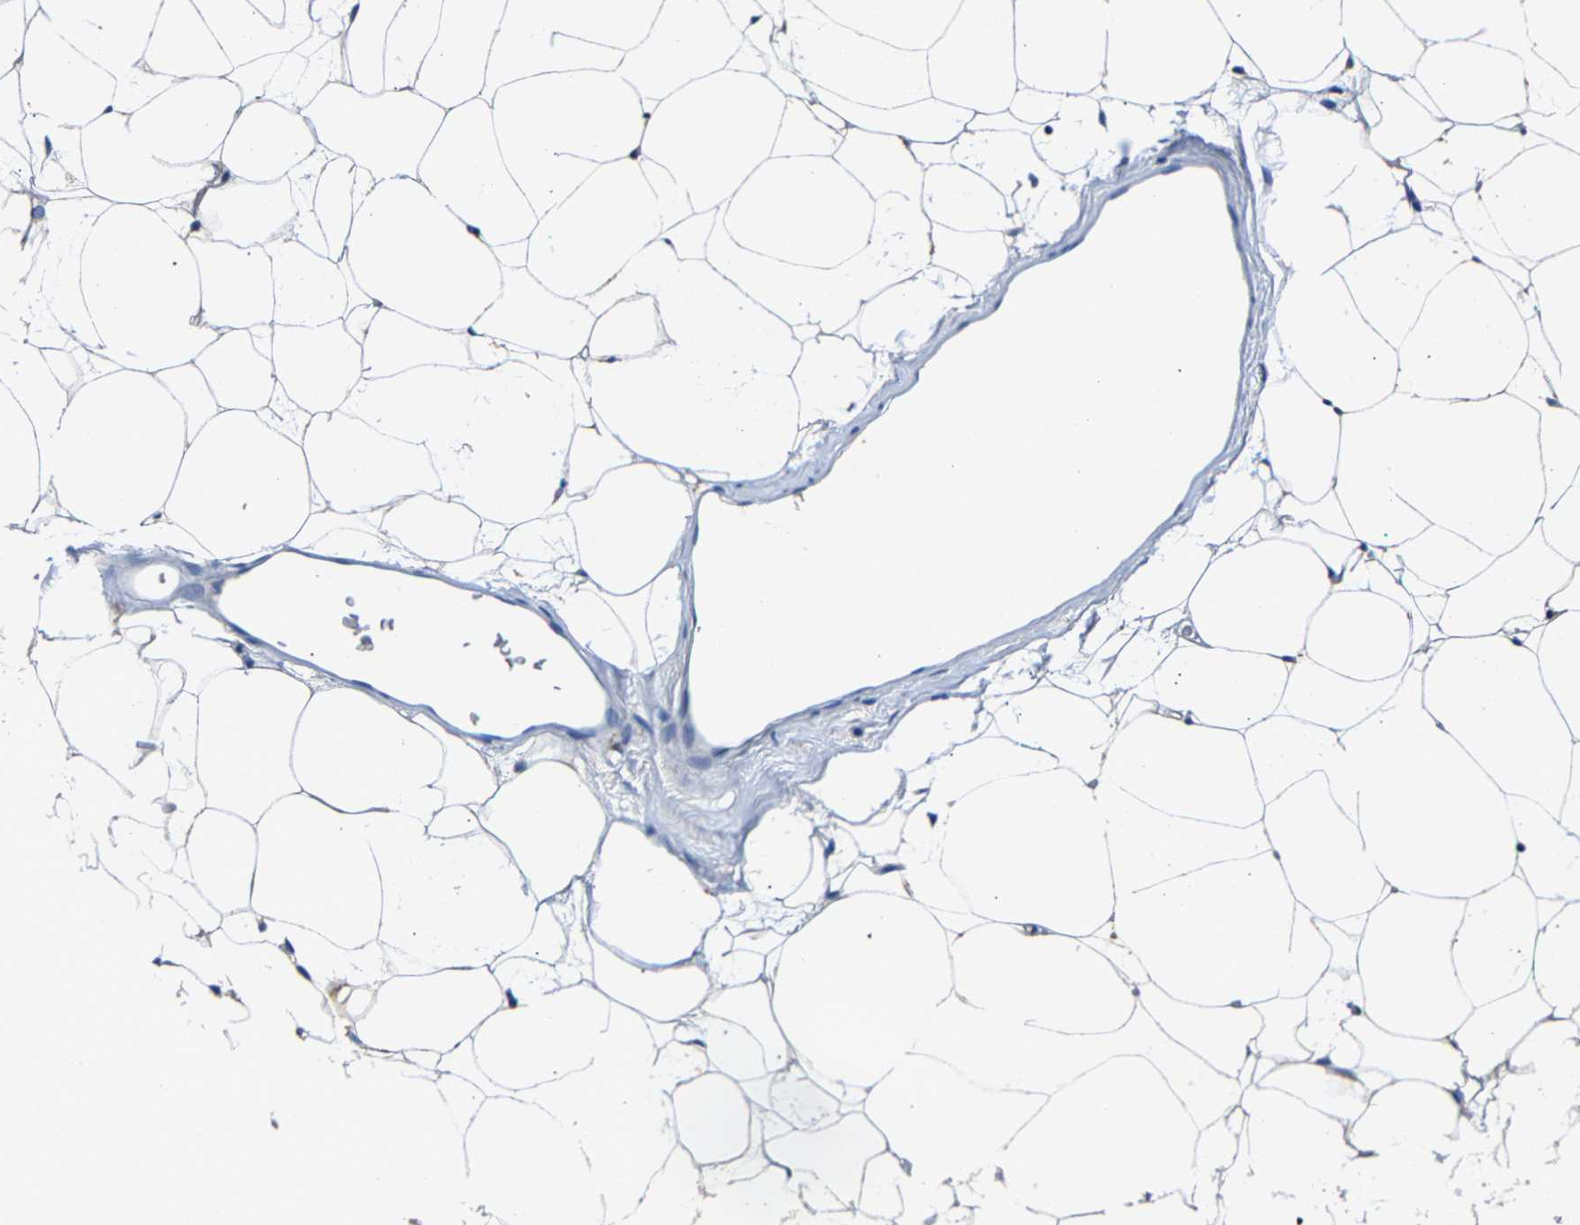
{"staining": {"intensity": "negative", "quantity": "none", "location": "none"}, "tissue": "adipose tissue", "cell_type": "Adipocytes", "image_type": "normal", "snomed": [{"axis": "morphology", "description": "Normal tissue, NOS"}, {"axis": "topography", "description": "Breast"}, {"axis": "topography", "description": "Soft tissue"}], "caption": "Image shows no protein positivity in adipocytes of benign adipose tissue. (DAB (3,3'-diaminobenzidine) IHC, high magnification).", "gene": "SLCO2B1", "patient": {"sex": "female", "age": 75}}